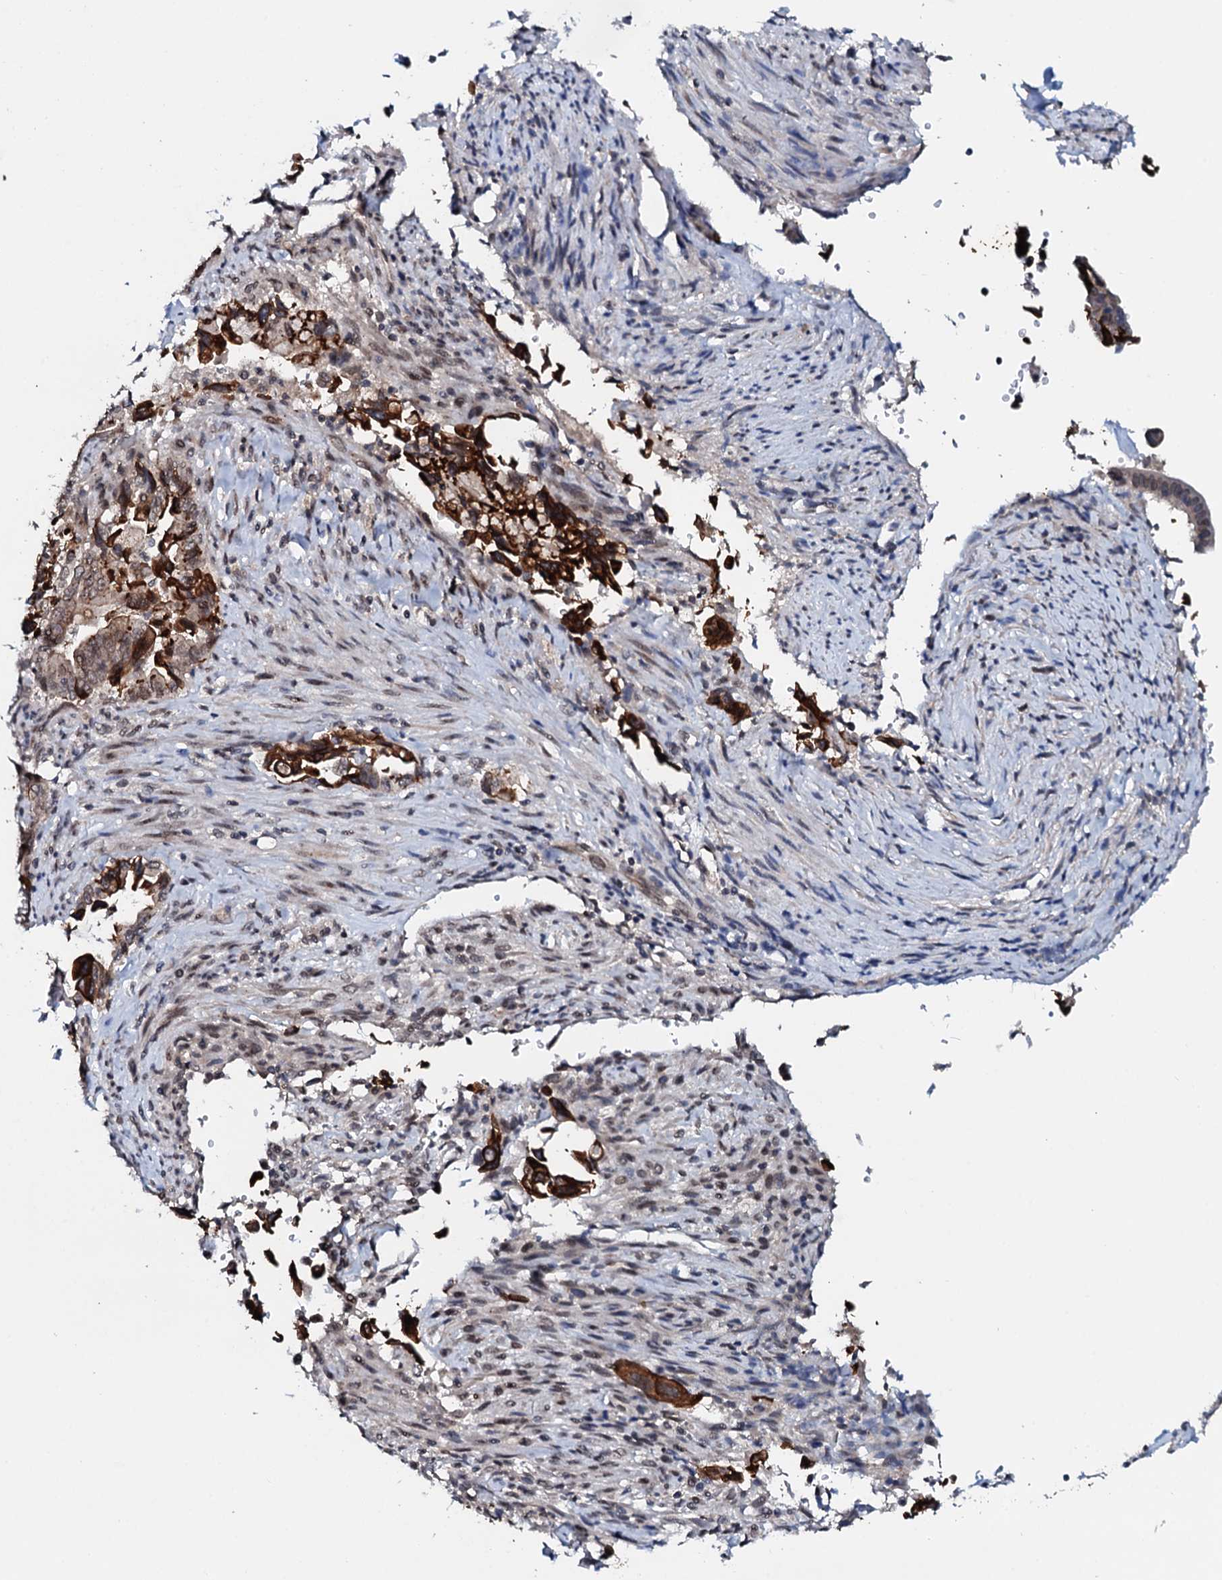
{"staining": {"intensity": "strong", "quantity": "<25%", "location": "cytoplasmic/membranous"}, "tissue": "pancreatic cancer", "cell_type": "Tumor cells", "image_type": "cancer", "snomed": [{"axis": "morphology", "description": "Adenocarcinoma, NOS"}, {"axis": "topography", "description": "Pancreas"}], "caption": "Adenocarcinoma (pancreatic) stained with a brown dye exhibits strong cytoplasmic/membranous positive staining in about <25% of tumor cells.", "gene": "SNTA1", "patient": {"sex": "male", "age": 70}}